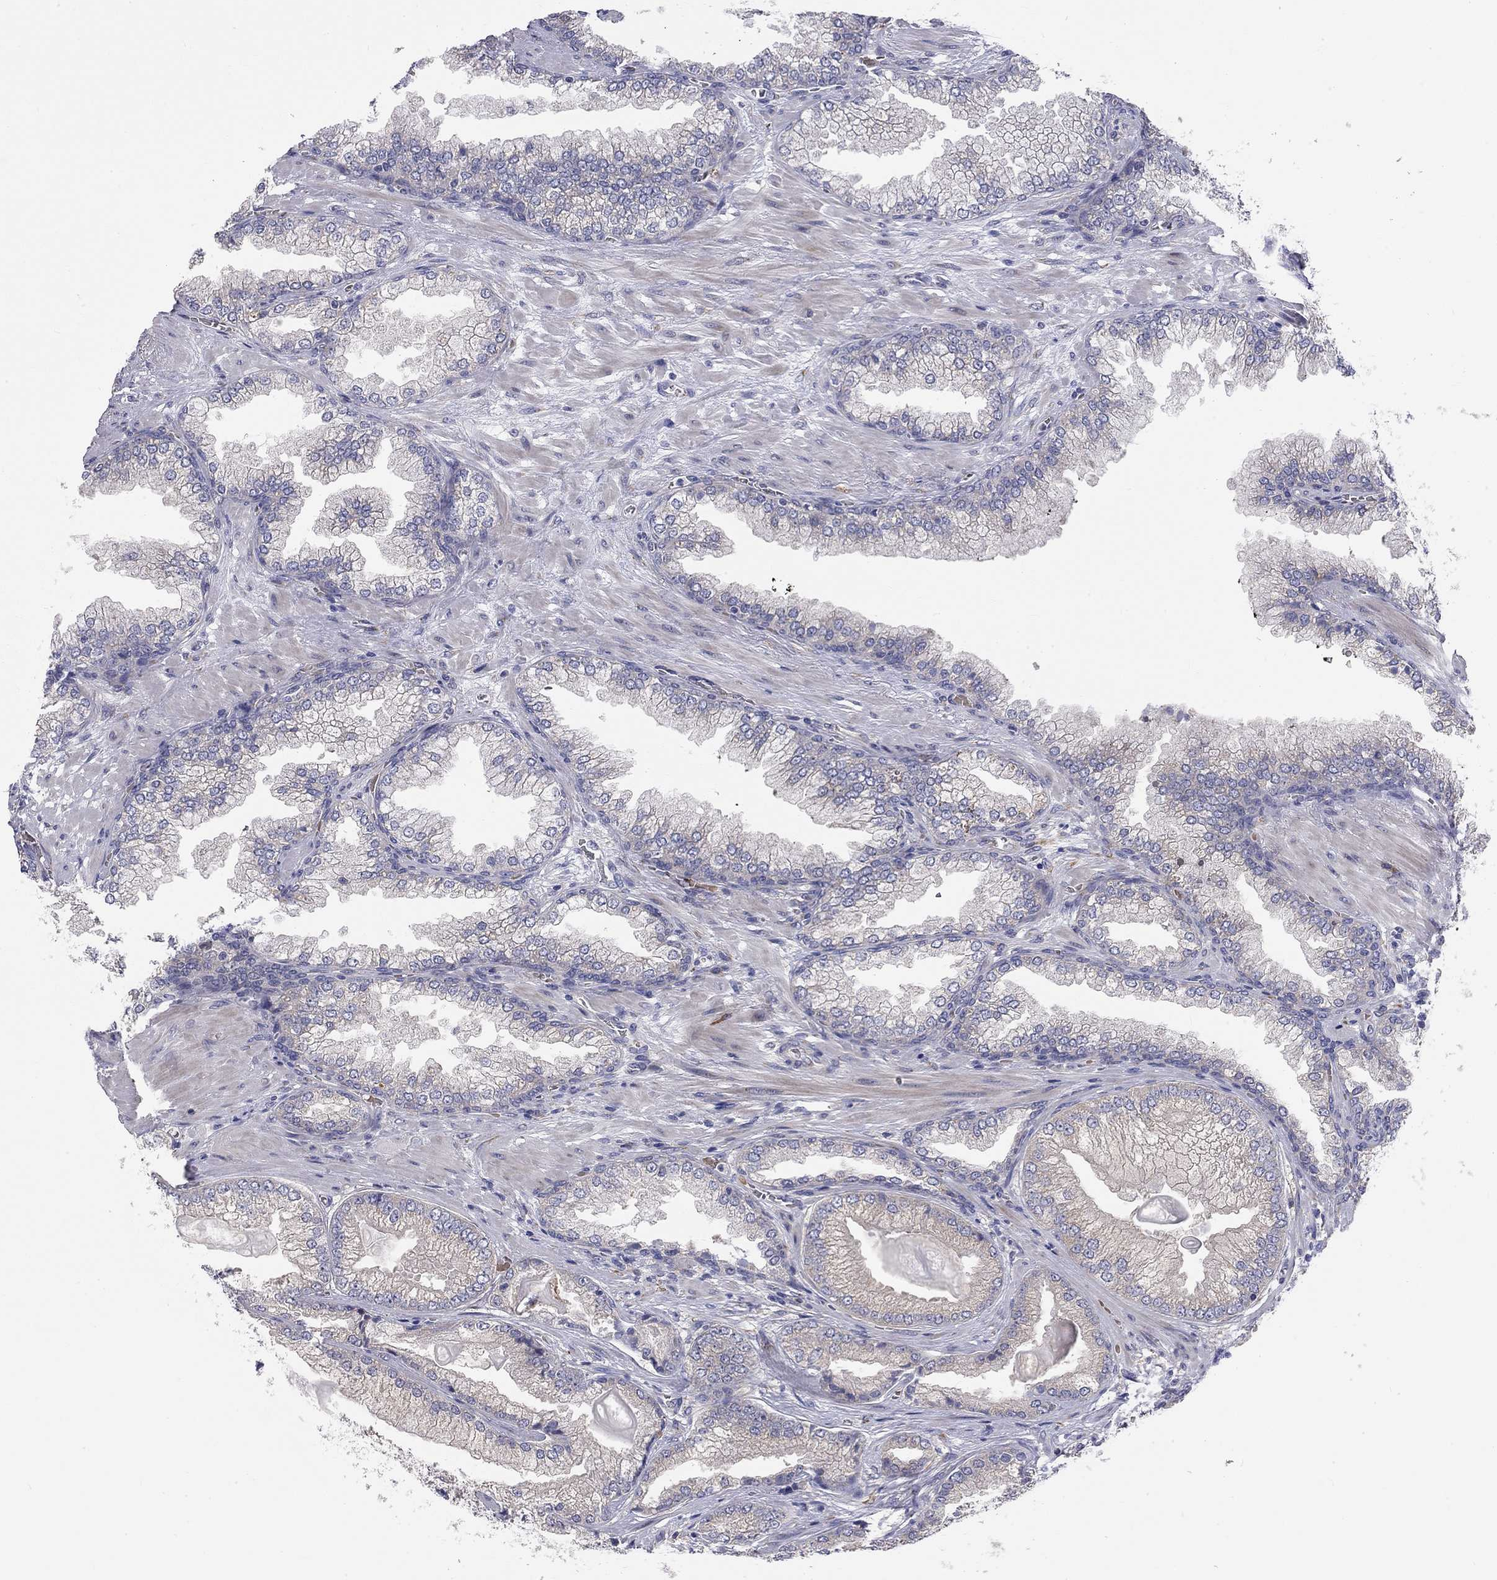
{"staining": {"intensity": "negative", "quantity": "none", "location": "none"}, "tissue": "prostate cancer", "cell_type": "Tumor cells", "image_type": "cancer", "snomed": [{"axis": "morphology", "description": "Adenocarcinoma, Low grade"}, {"axis": "topography", "description": "Prostate"}], "caption": "The micrograph reveals no staining of tumor cells in prostate low-grade adenocarcinoma.", "gene": "CASTOR1", "patient": {"sex": "male", "age": 57}}